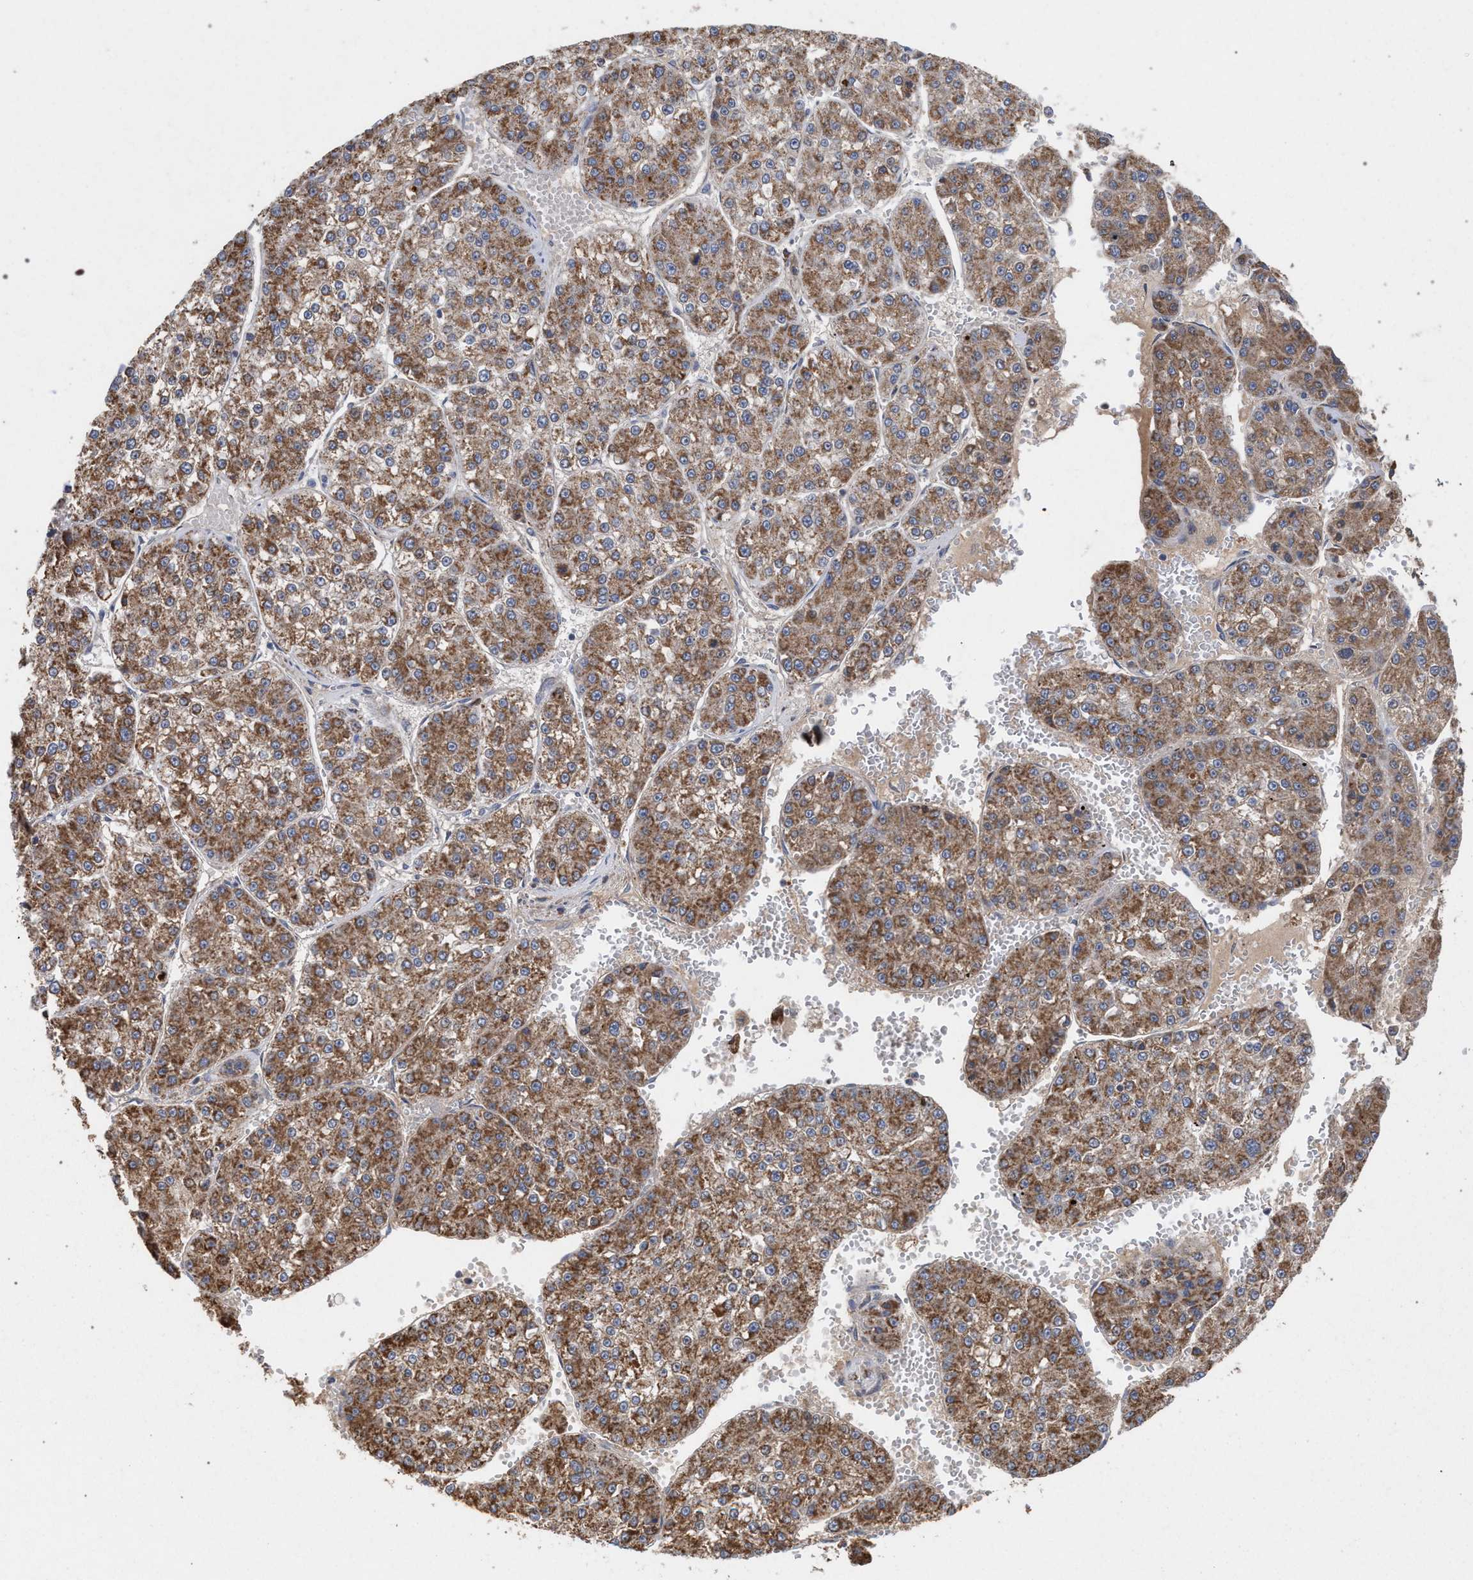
{"staining": {"intensity": "moderate", "quantity": ">75%", "location": "cytoplasmic/membranous"}, "tissue": "liver cancer", "cell_type": "Tumor cells", "image_type": "cancer", "snomed": [{"axis": "morphology", "description": "Carcinoma, Hepatocellular, NOS"}, {"axis": "topography", "description": "Liver"}], "caption": "Protein expression analysis of human liver cancer reveals moderate cytoplasmic/membranous expression in about >75% of tumor cells.", "gene": "BCL2L12", "patient": {"sex": "female", "age": 73}}